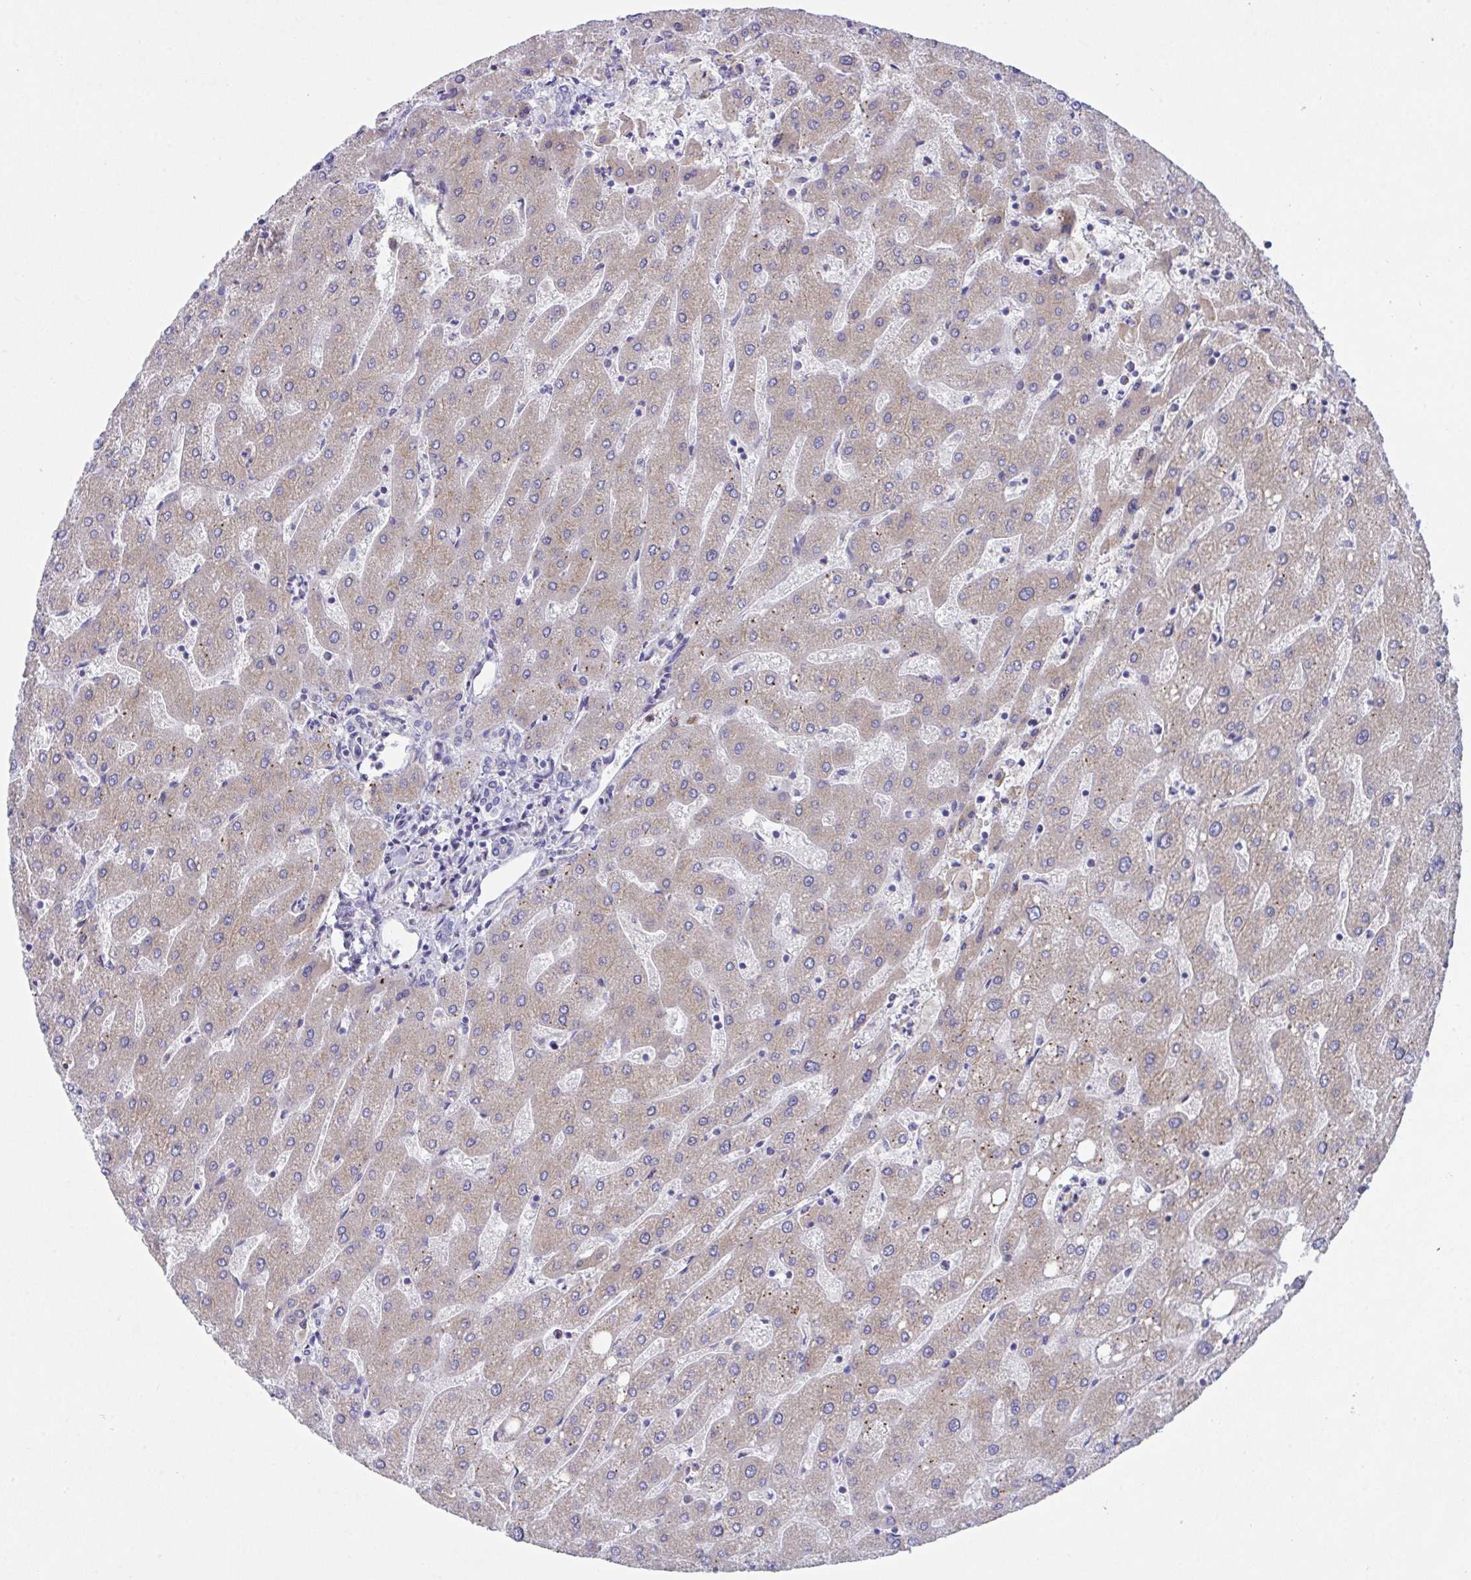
{"staining": {"intensity": "negative", "quantity": "none", "location": "none"}, "tissue": "liver", "cell_type": "Cholangiocytes", "image_type": "normal", "snomed": [{"axis": "morphology", "description": "Normal tissue, NOS"}, {"axis": "topography", "description": "Liver"}], "caption": "High magnification brightfield microscopy of normal liver stained with DAB (3,3'-diaminobenzidine) (brown) and counterstained with hematoxylin (blue): cholangiocytes show no significant positivity. (DAB IHC, high magnification).", "gene": "MIA3", "patient": {"sex": "male", "age": 67}}